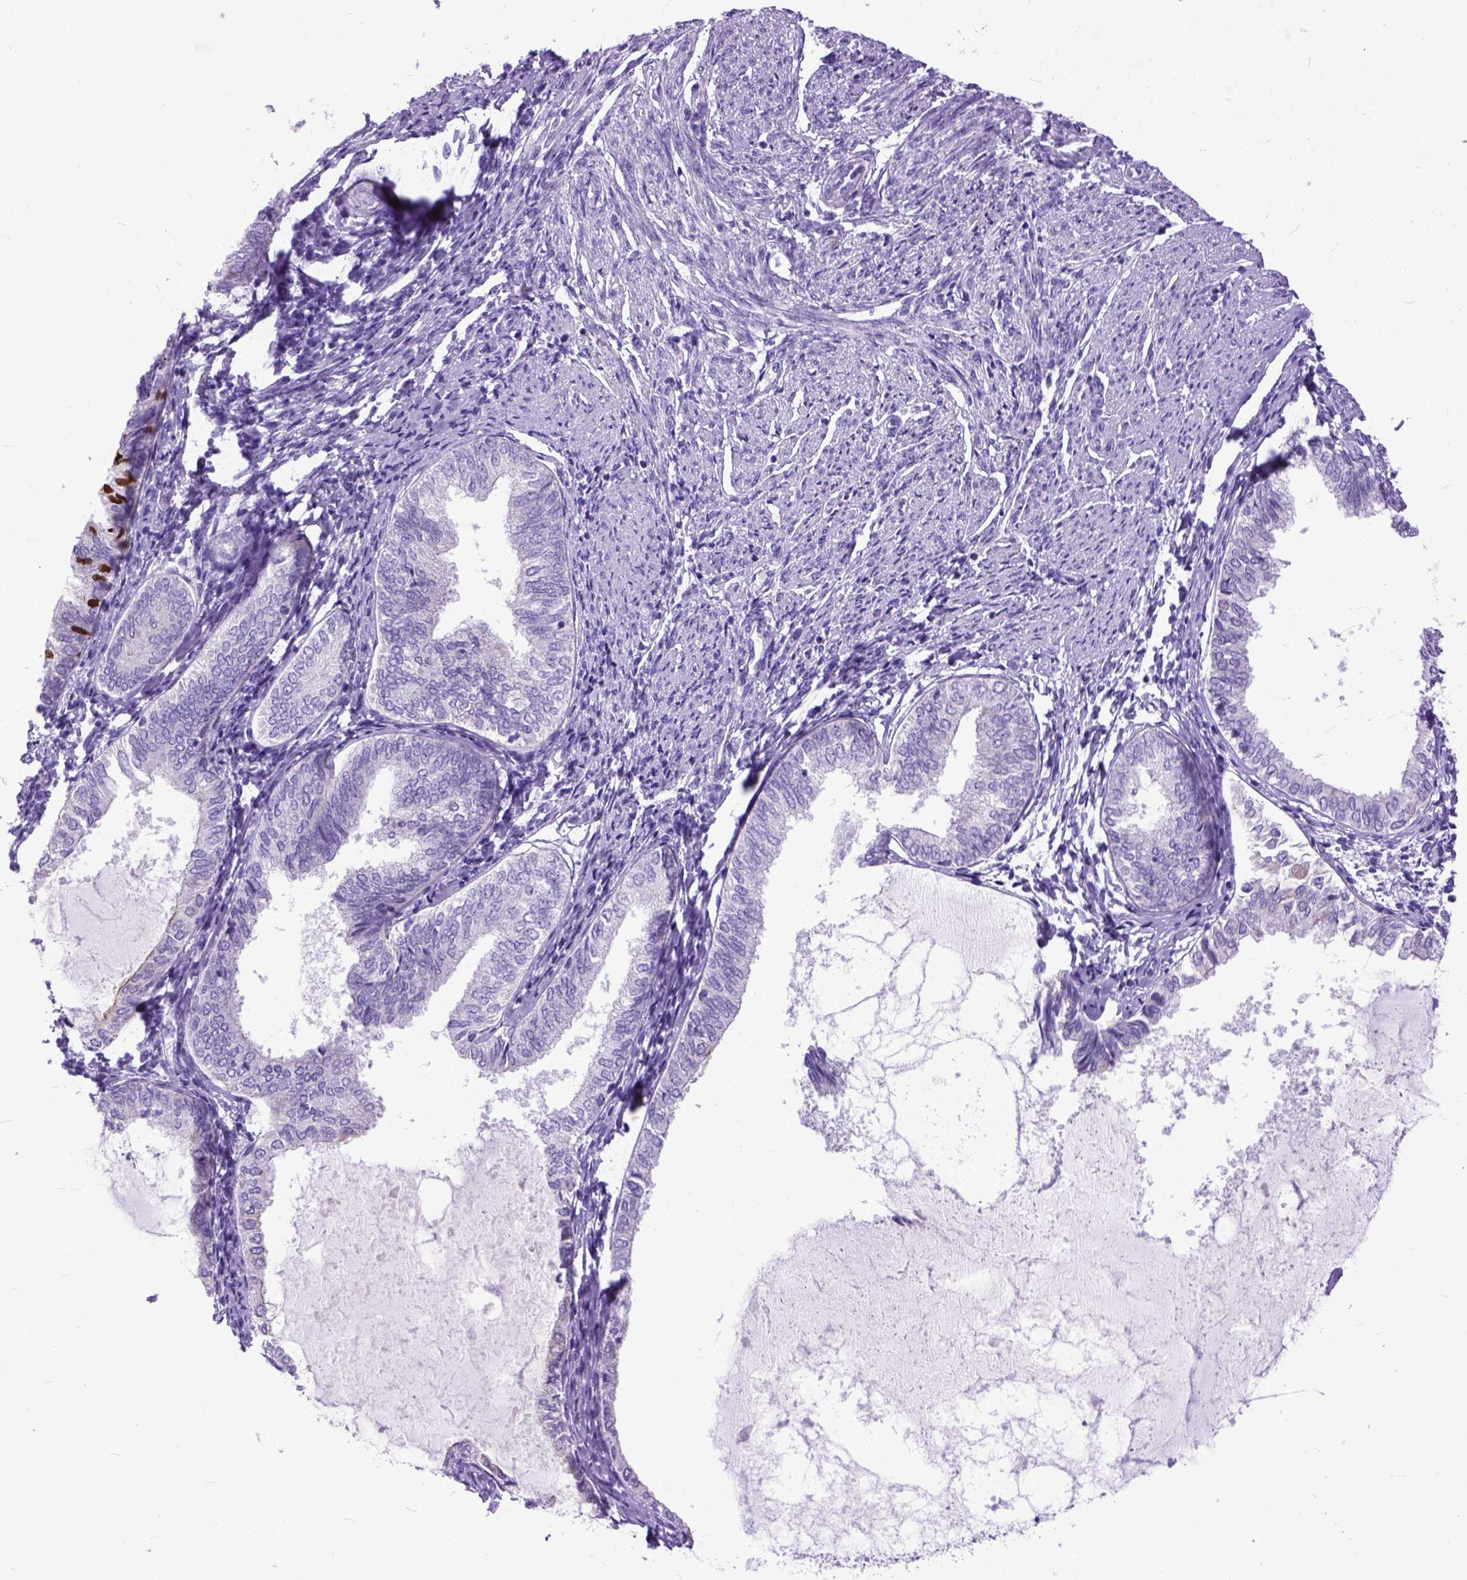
{"staining": {"intensity": "negative", "quantity": "none", "location": "none"}, "tissue": "endometrial cancer", "cell_type": "Tumor cells", "image_type": "cancer", "snomed": [{"axis": "morphology", "description": "Adenocarcinoma, NOS"}, {"axis": "topography", "description": "Endometrium"}], "caption": "Image shows no protein positivity in tumor cells of adenocarcinoma (endometrial) tissue. Nuclei are stained in blue.", "gene": "PPL", "patient": {"sex": "female", "age": 68}}